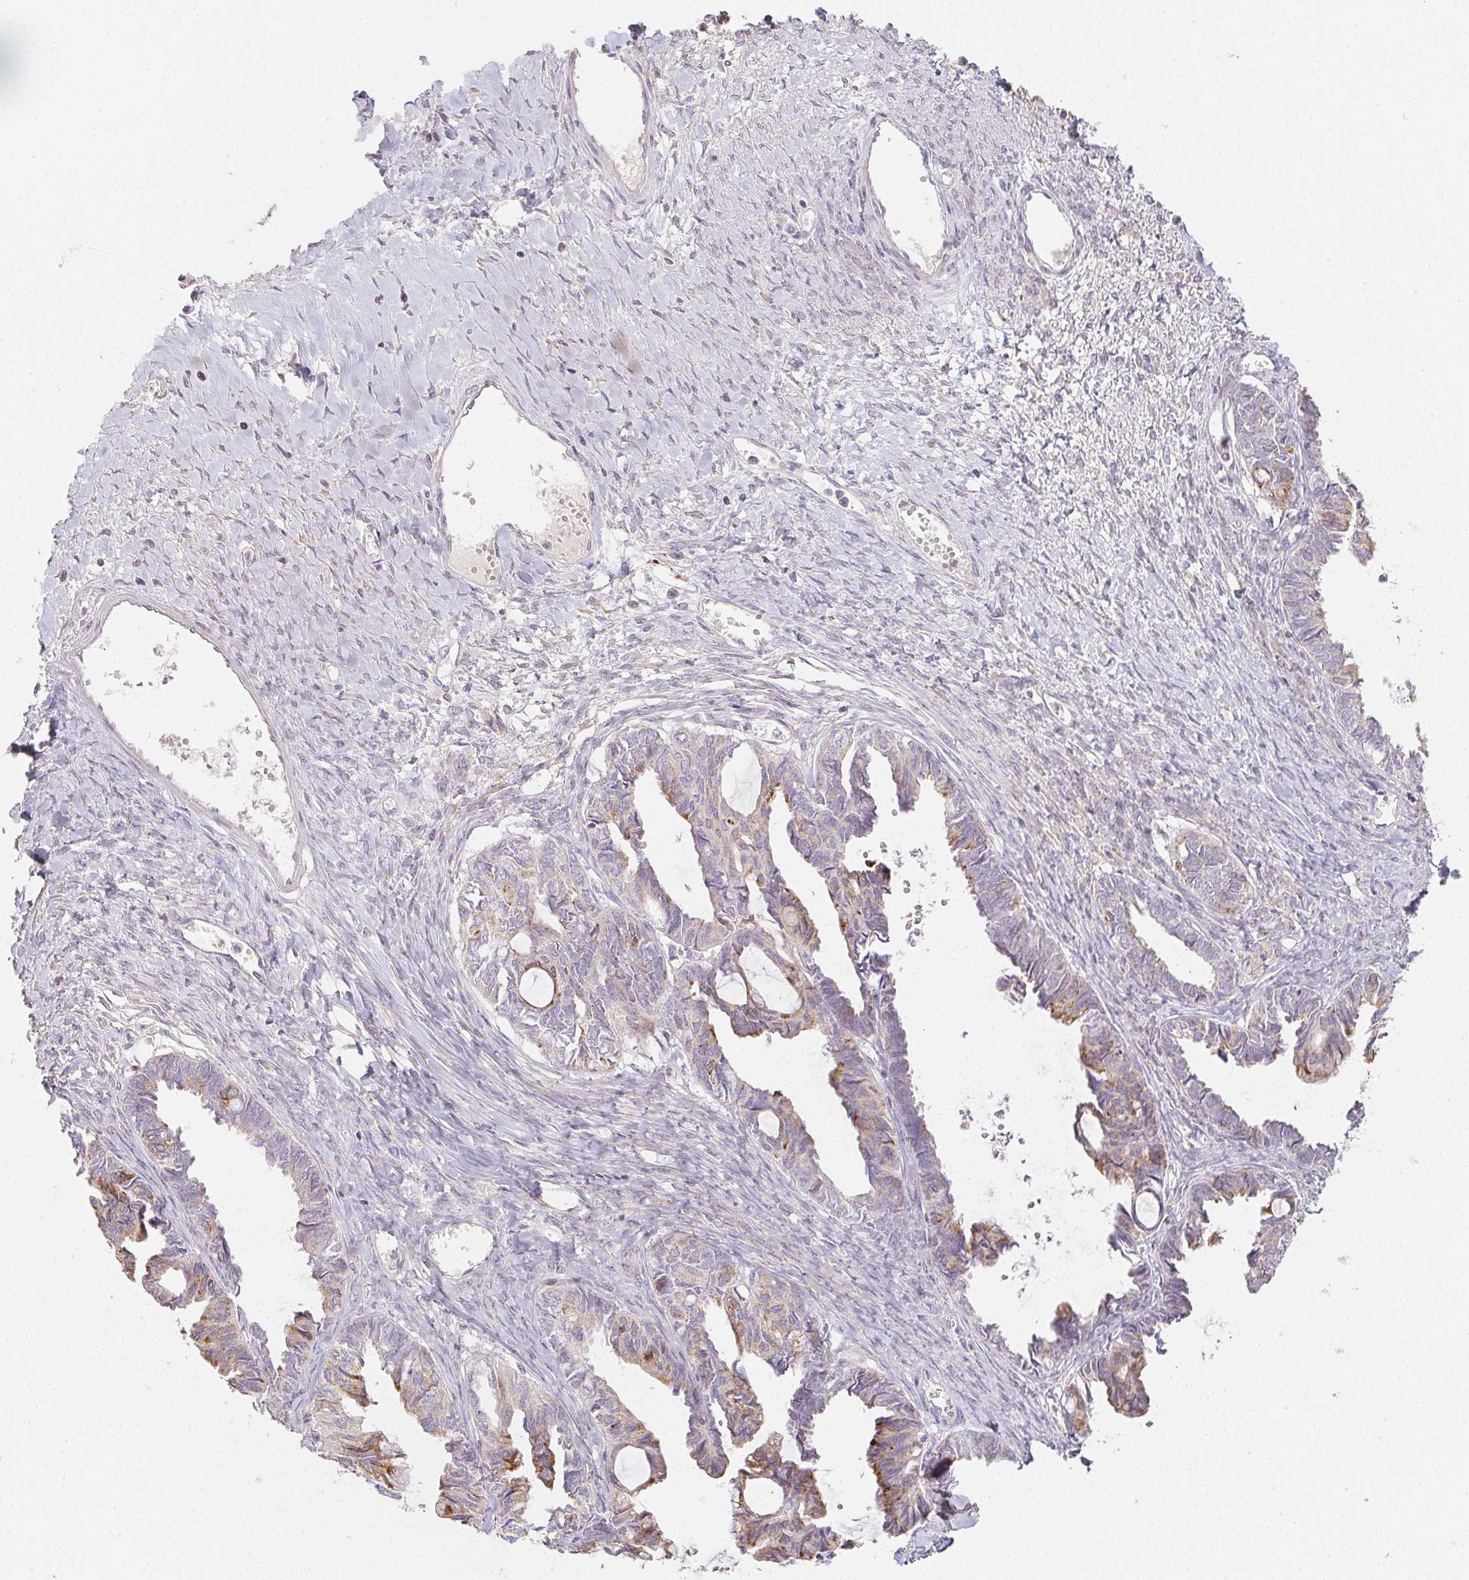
{"staining": {"intensity": "weak", "quantity": "25%-75%", "location": "cytoplasmic/membranous"}, "tissue": "ovarian cancer", "cell_type": "Tumor cells", "image_type": "cancer", "snomed": [{"axis": "morphology", "description": "Cystadenocarcinoma, mucinous, NOS"}, {"axis": "topography", "description": "Ovary"}], "caption": "This is a photomicrograph of immunohistochemistry staining of mucinous cystadenocarcinoma (ovarian), which shows weak expression in the cytoplasmic/membranous of tumor cells.", "gene": "ACVR1B", "patient": {"sex": "female", "age": 61}}